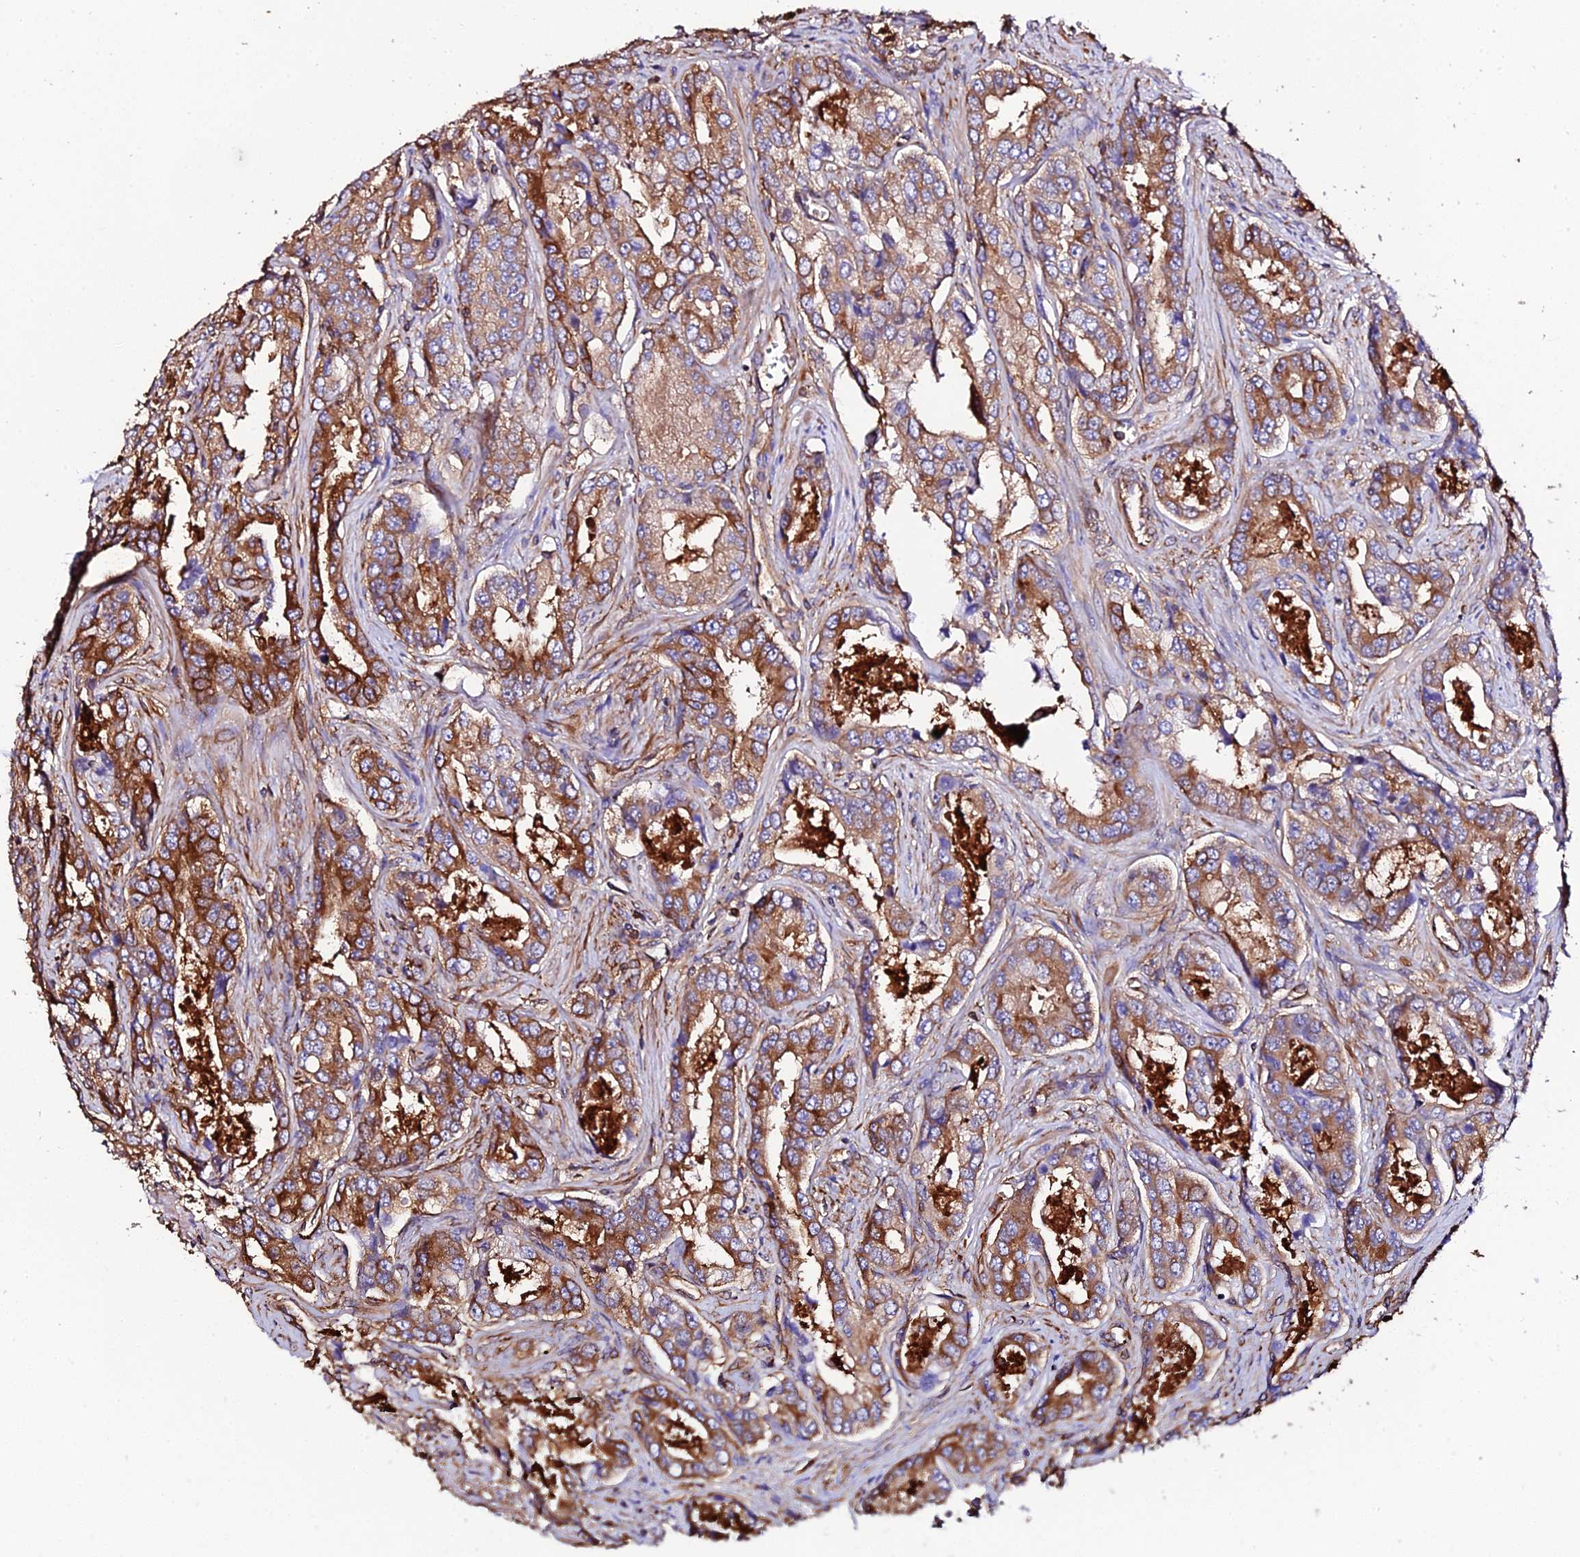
{"staining": {"intensity": "strong", "quantity": ">75%", "location": "cytoplasmic/membranous"}, "tissue": "prostate cancer", "cell_type": "Tumor cells", "image_type": "cancer", "snomed": [{"axis": "morphology", "description": "Adenocarcinoma, Low grade"}, {"axis": "topography", "description": "Prostate"}], "caption": "Immunohistochemical staining of human prostate cancer (low-grade adenocarcinoma) demonstrates strong cytoplasmic/membranous protein staining in approximately >75% of tumor cells.", "gene": "TUBA3D", "patient": {"sex": "male", "age": 68}}